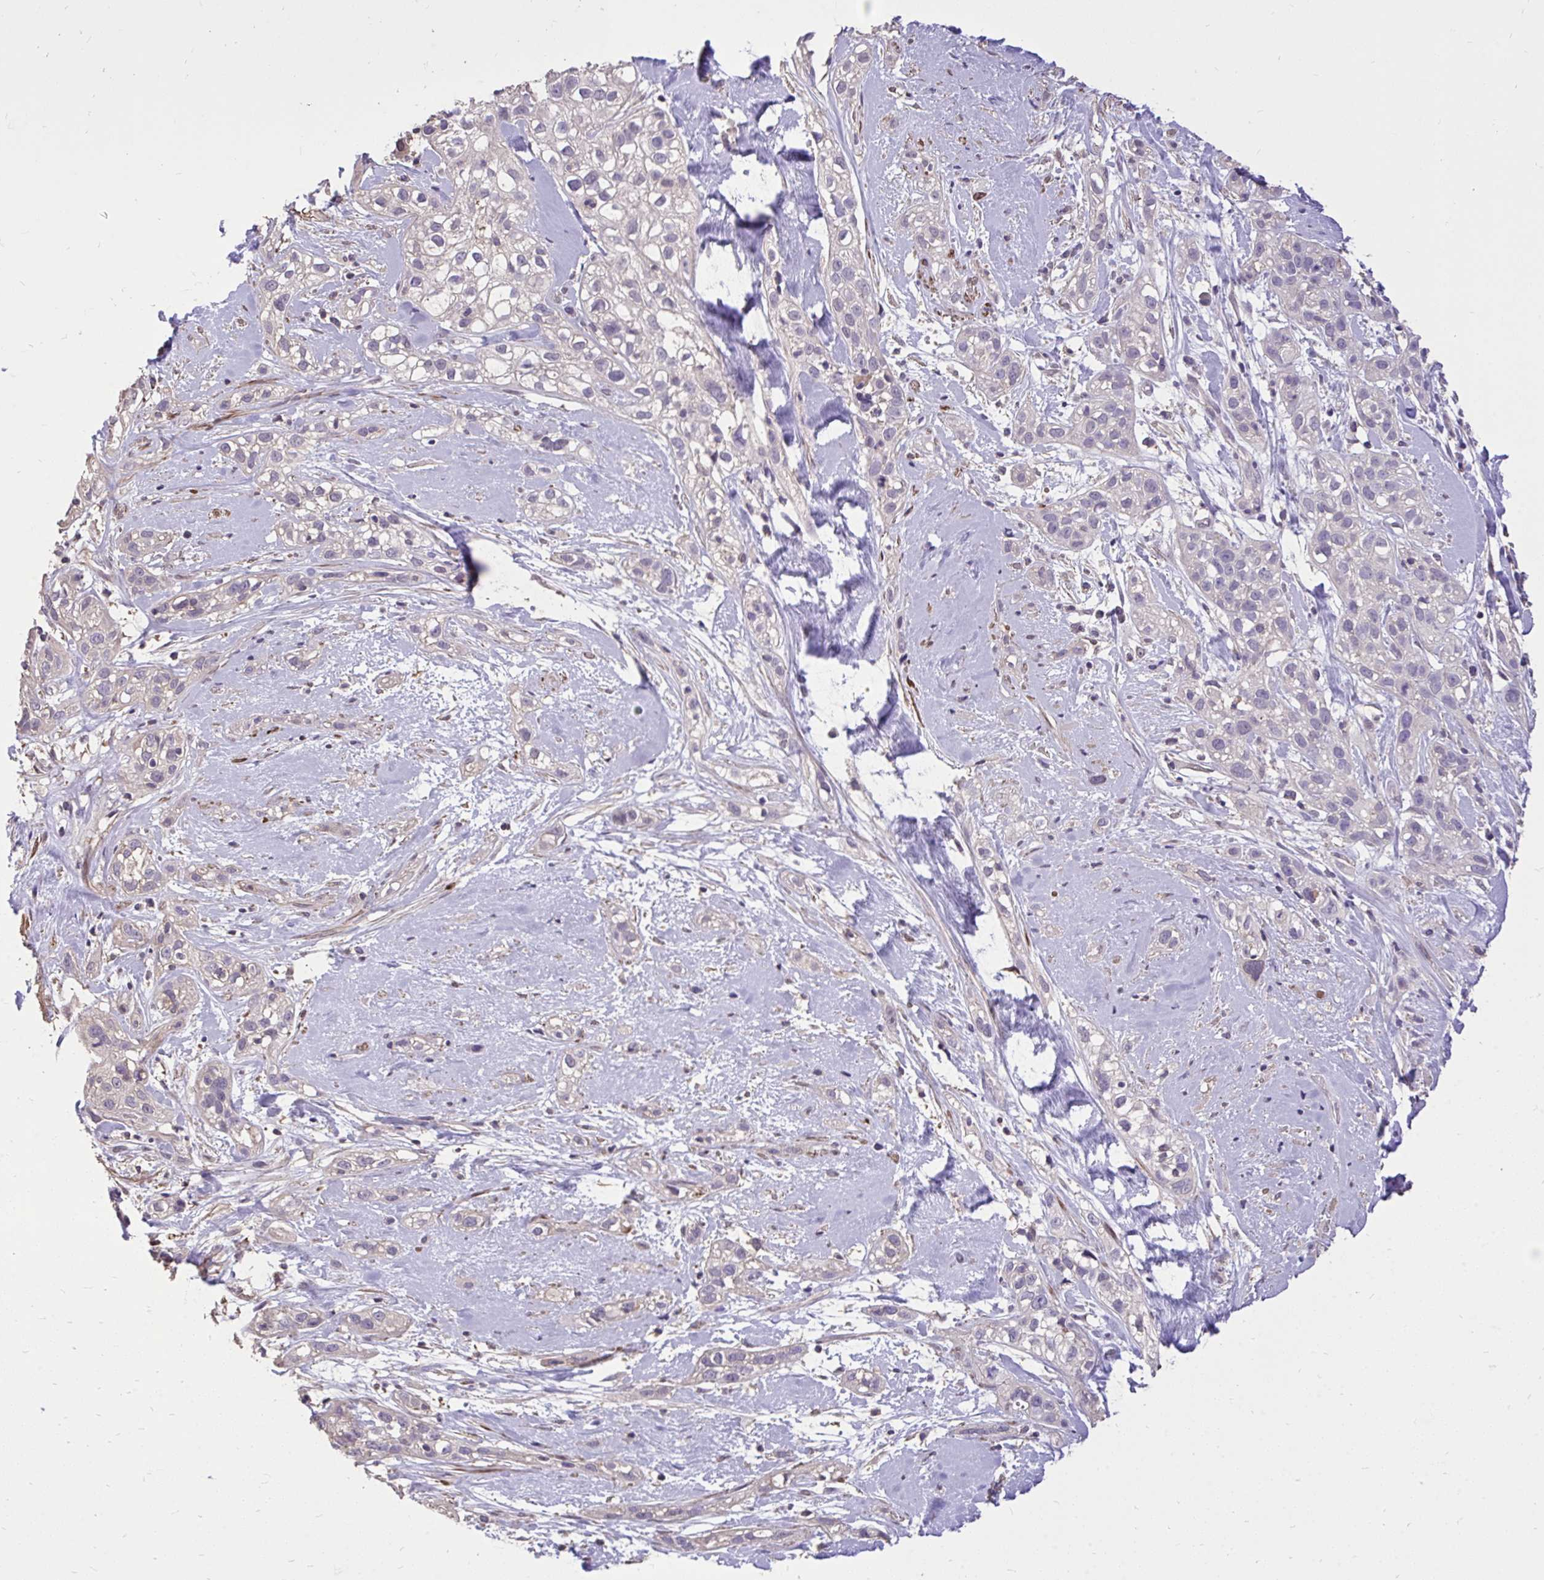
{"staining": {"intensity": "negative", "quantity": "none", "location": "none"}, "tissue": "skin cancer", "cell_type": "Tumor cells", "image_type": "cancer", "snomed": [{"axis": "morphology", "description": "Squamous cell carcinoma, NOS"}, {"axis": "topography", "description": "Skin"}], "caption": "This is an immunohistochemistry (IHC) image of skin squamous cell carcinoma. There is no expression in tumor cells.", "gene": "IGFL2", "patient": {"sex": "male", "age": 82}}